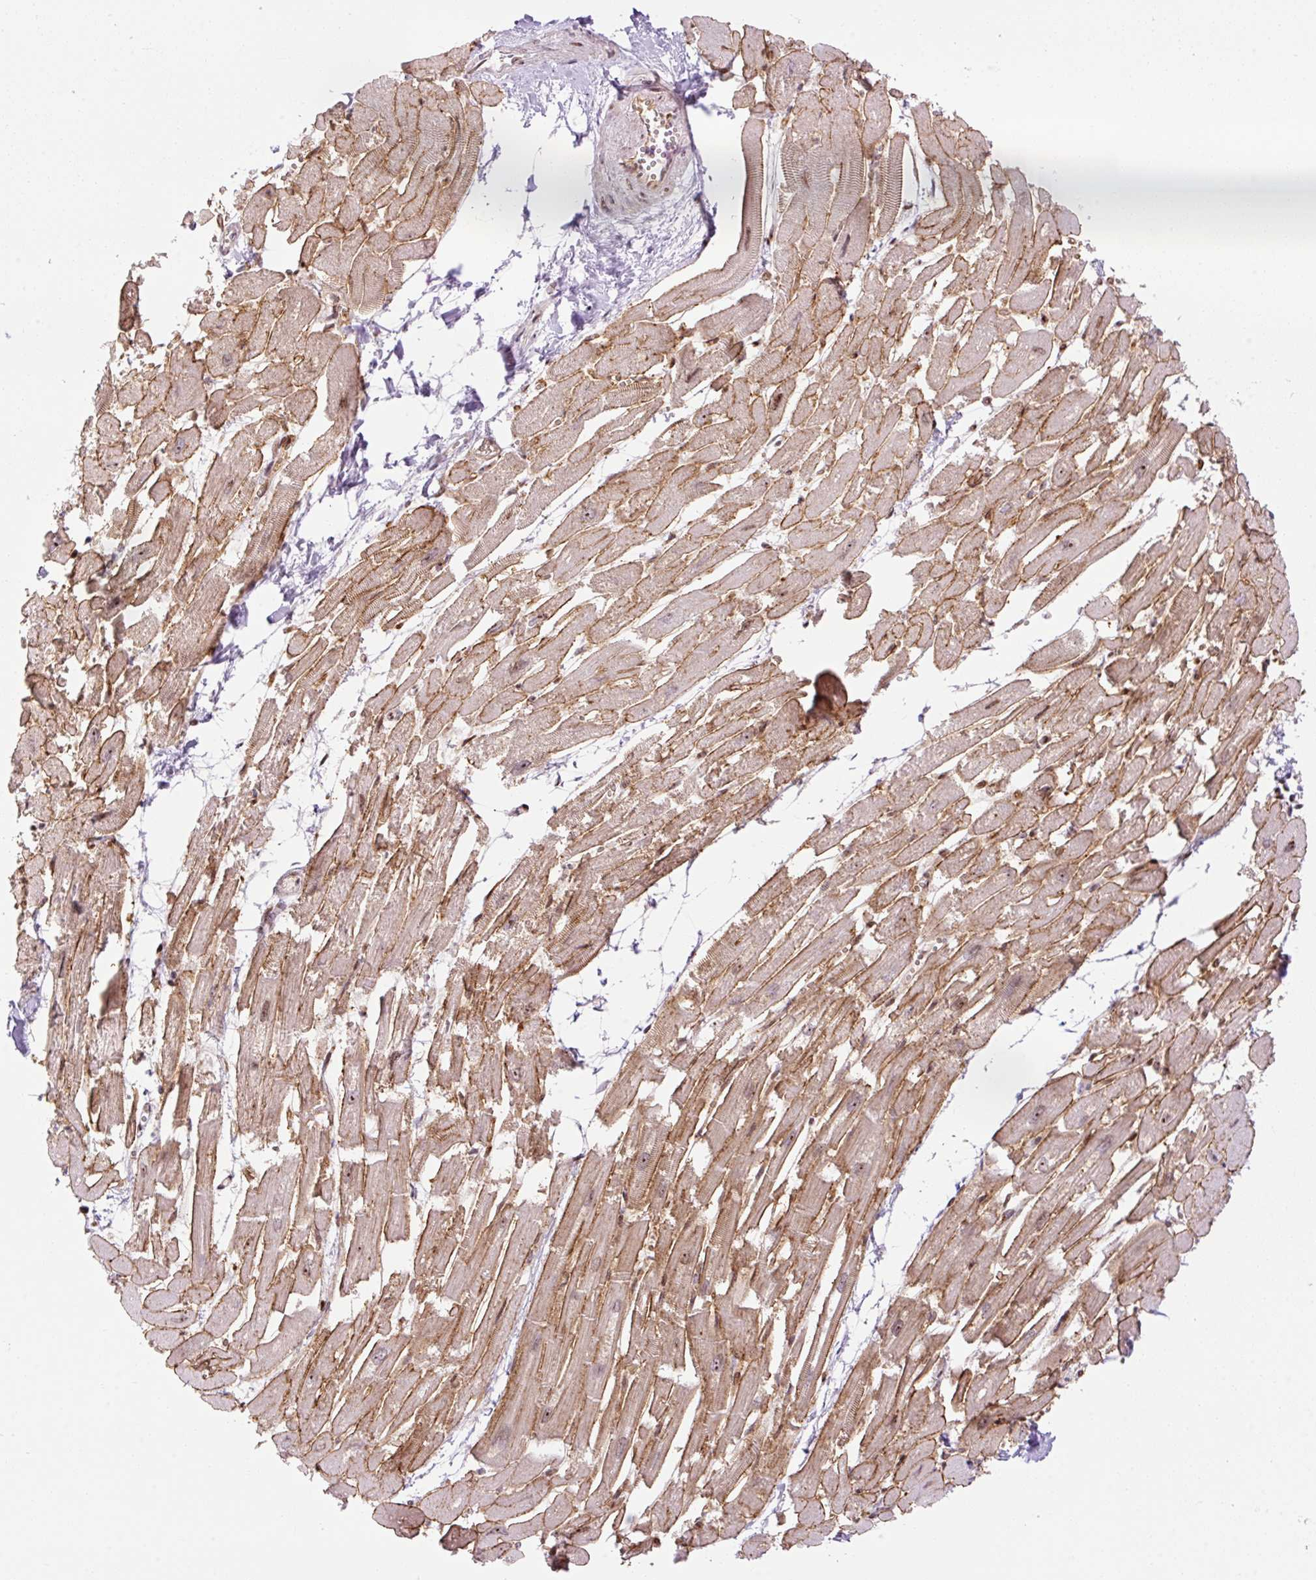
{"staining": {"intensity": "moderate", "quantity": ">75%", "location": "cytoplasmic/membranous"}, "tissue": "heart muscle", "cell_type": "Cardiomyocytes", "image_type": "normal", "snomed": [{"axis": "morphology", "description": "Normal tissue, NOS"}, {"axis": "topography", "description": "Heart"}], "caption": "Immunohistochemistry (DAB (3,3'-diaminobenzidine)) staining of normal human heart muscle shows moderate cytoplasmic/membranous protein staining in approximately >75% of cardiomyocytes. The staining was performed using DAB (3,3'-diaminobenzidine), with brown indicating positive protein expression. Nuclei are stained blue with hematoxylin.", "gene": "ENSG00000268750", "patient": {"sex": "male", "age": 54}}